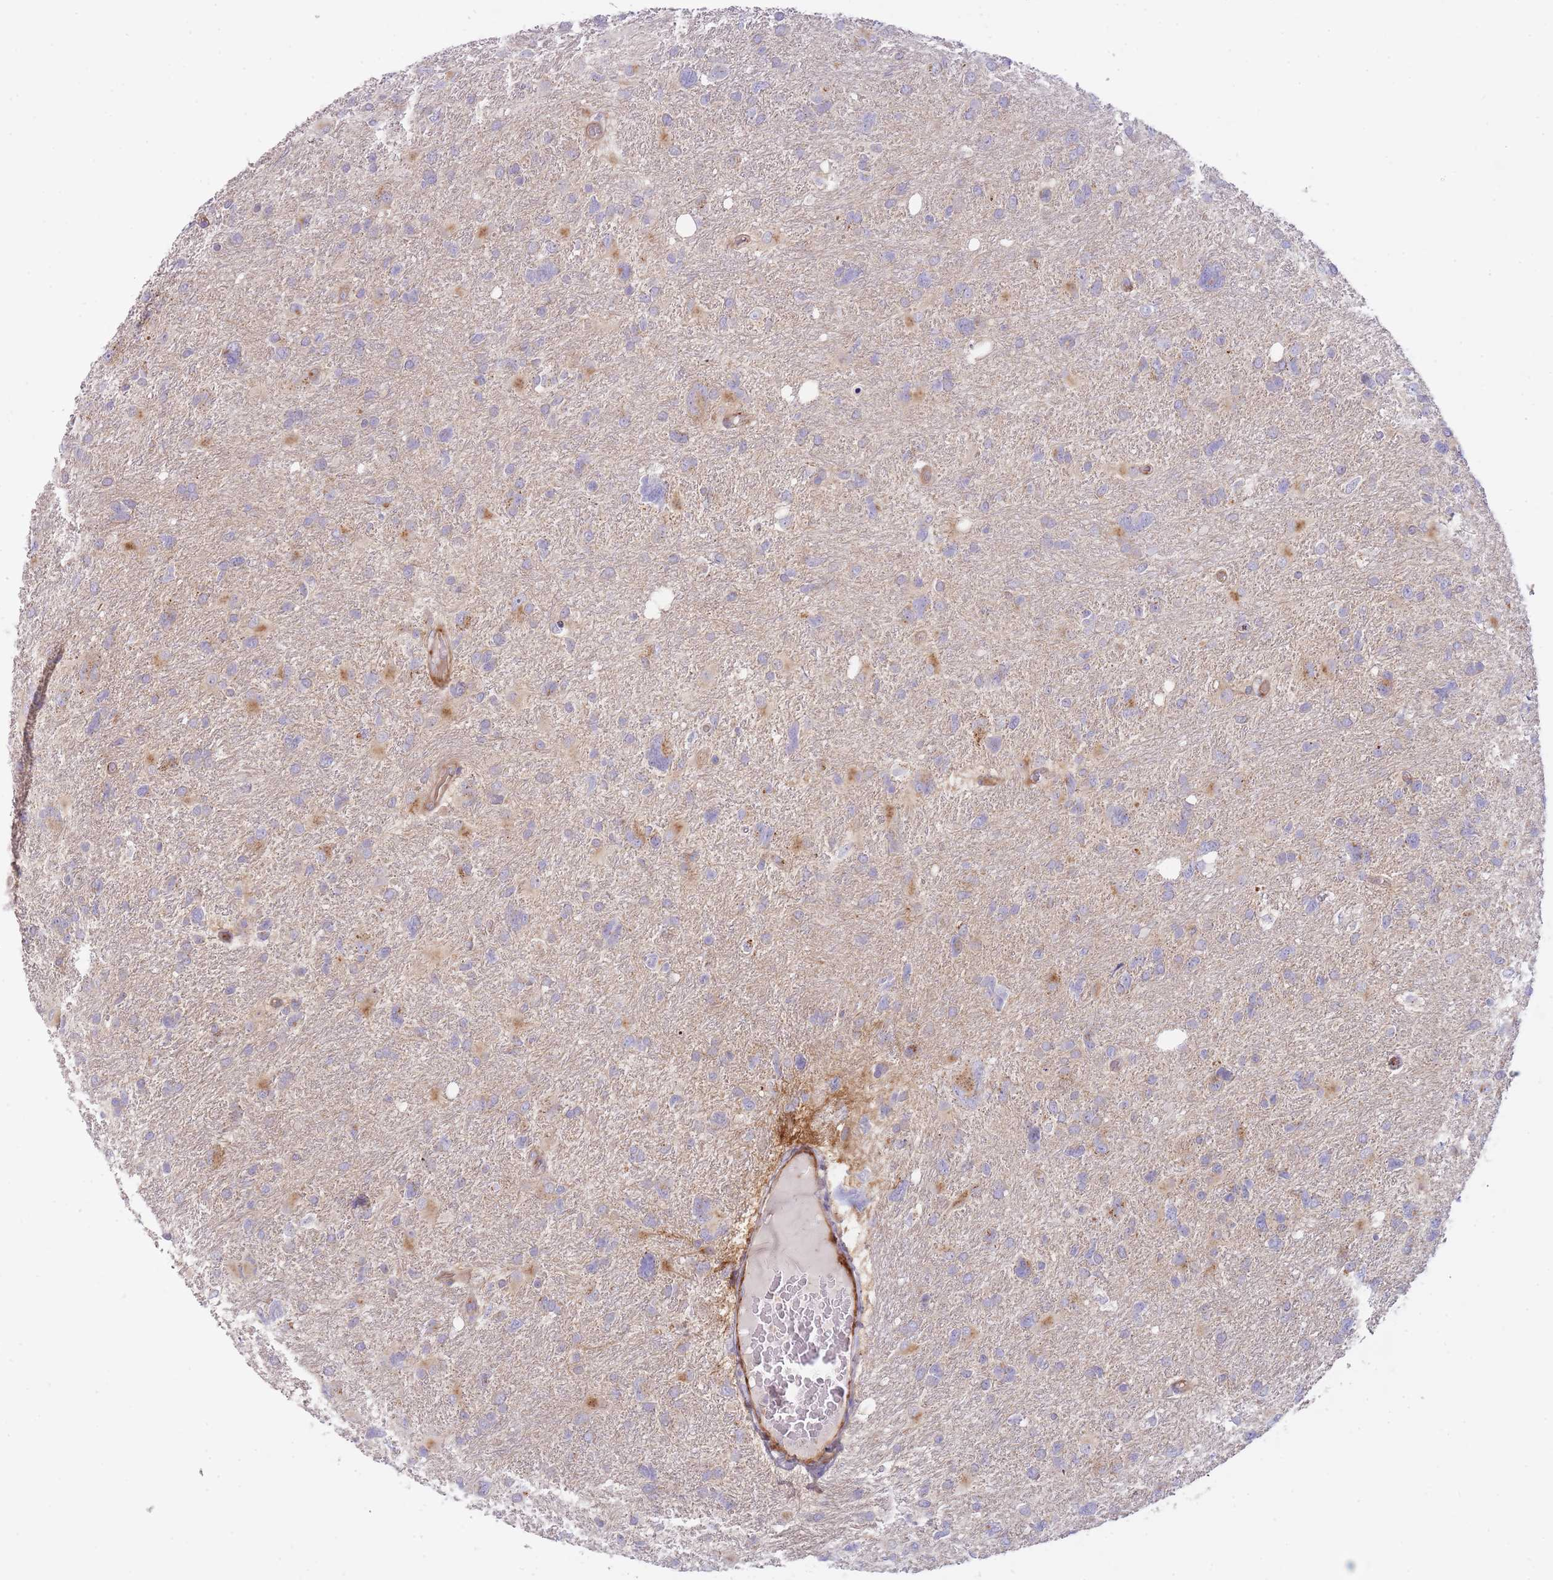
{"staining": {"intensity": "weak", "quantity": "<25%", "location": "cytoplasmic/membranous"}, "tissue": "glioma", "cell_type": "Tumor cells", "image_type": "cancer", "snomed": [{"axis": "morphology", "description": "Glioma, malignant, High grade"}, {"axis": "topography", "description": "Brain"}], "caption": "Malignant glioma (high-grade) was stained to show a protein in brown. There is no significant staining in tumor cells. (Immunohistochemistry, brightfield microscopy, high magnification).", "gene": "ATP5MC2", "patient": {"sex": "male", "age": 61}}